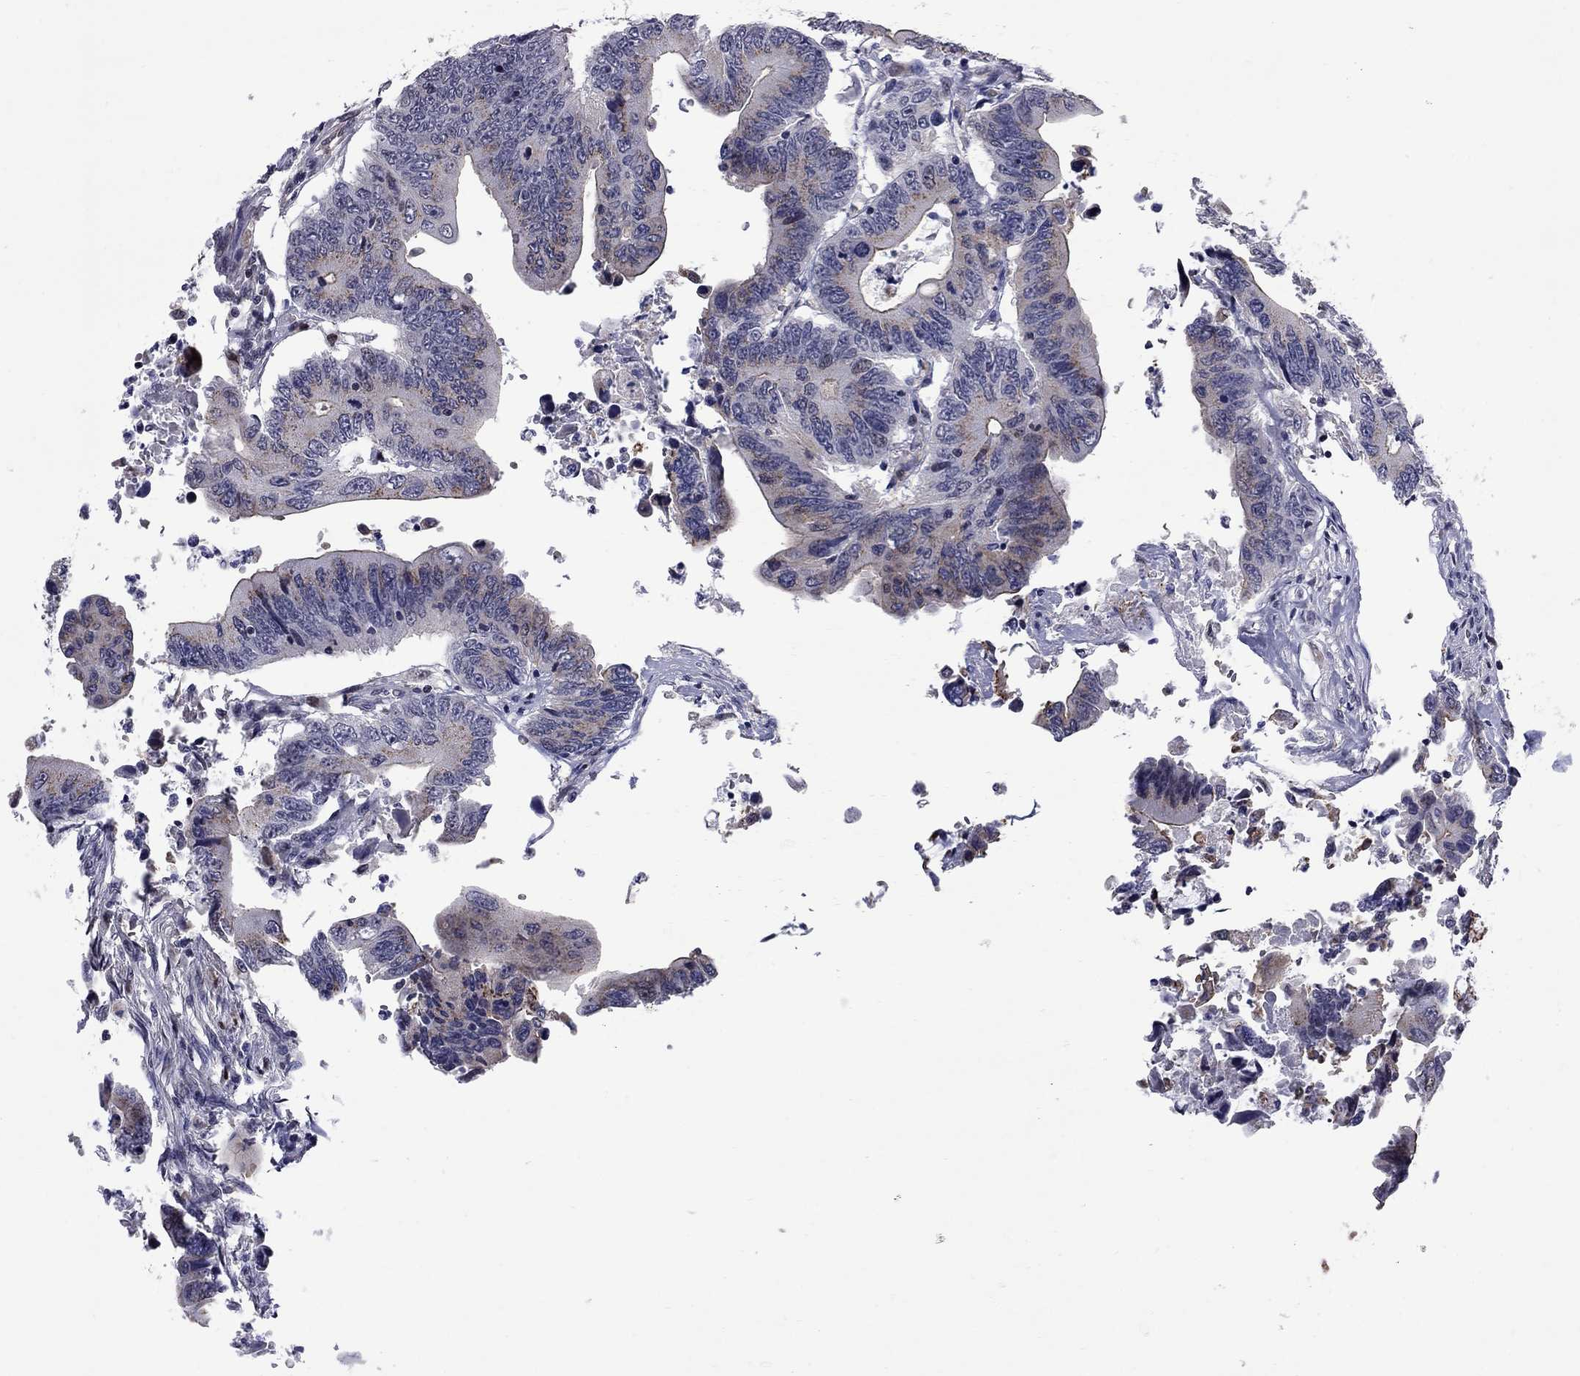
{"staining": {"intensity": "moderate", "quantity": "<25%", "location": "cytoplasmic/membranous"}, "tissue": "colorectal cancer", "cell_type": "Tumor cells", "image_type": "cancer", "snomed": [{"axis": "morphology", "description": "Adenocarcinoma, NOS"}, {"axis": "topography", "description": "Colon"}], "caption": "Adenocarcinoma (colorectal) stained with a brown dye demonstrates moderate cytoplasmic/membranous positive staining in about <25% of tumor cells.", "gene": "HTR4", "patient": {"sex": "female", "age": 90}}